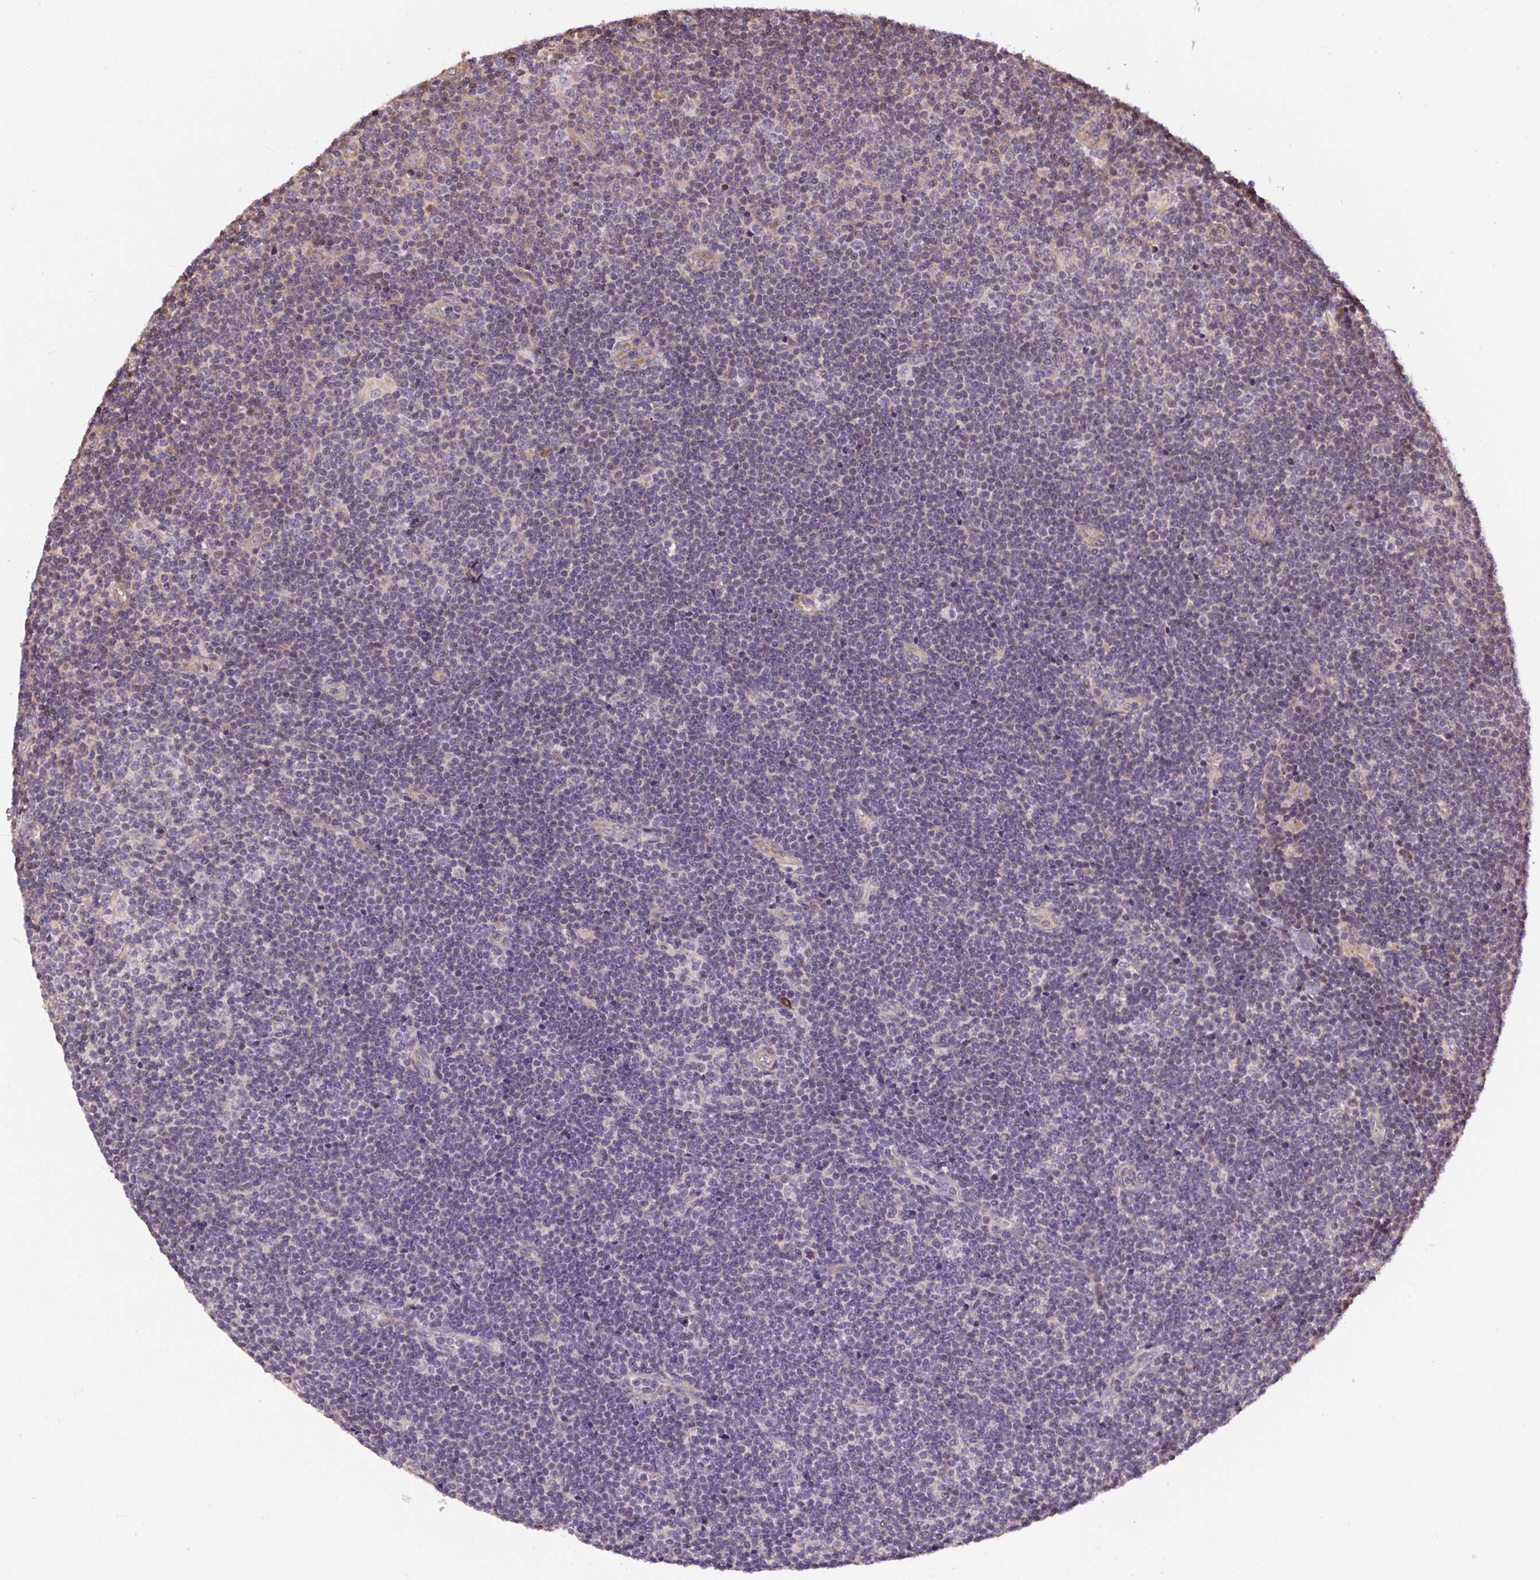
{"staining": {"intensity": "negative", "quantity": "none", "location": "none"}, "tissue": "lymphoma", "cell_type": "Tumor cells", "image_type": "cancer", "snomed": [{"axis": "morphology", "description": "Malignant lymphoma, non-Hodgkin's type, Low grade"}, {"axis": "topography", "description": "Lymph node"}], "caption": "The histopathology image displays no significant positivity in tumor cells of lymphoma.", "gene": "PPME1", "patient": {"sex": "male", "age": 48}}